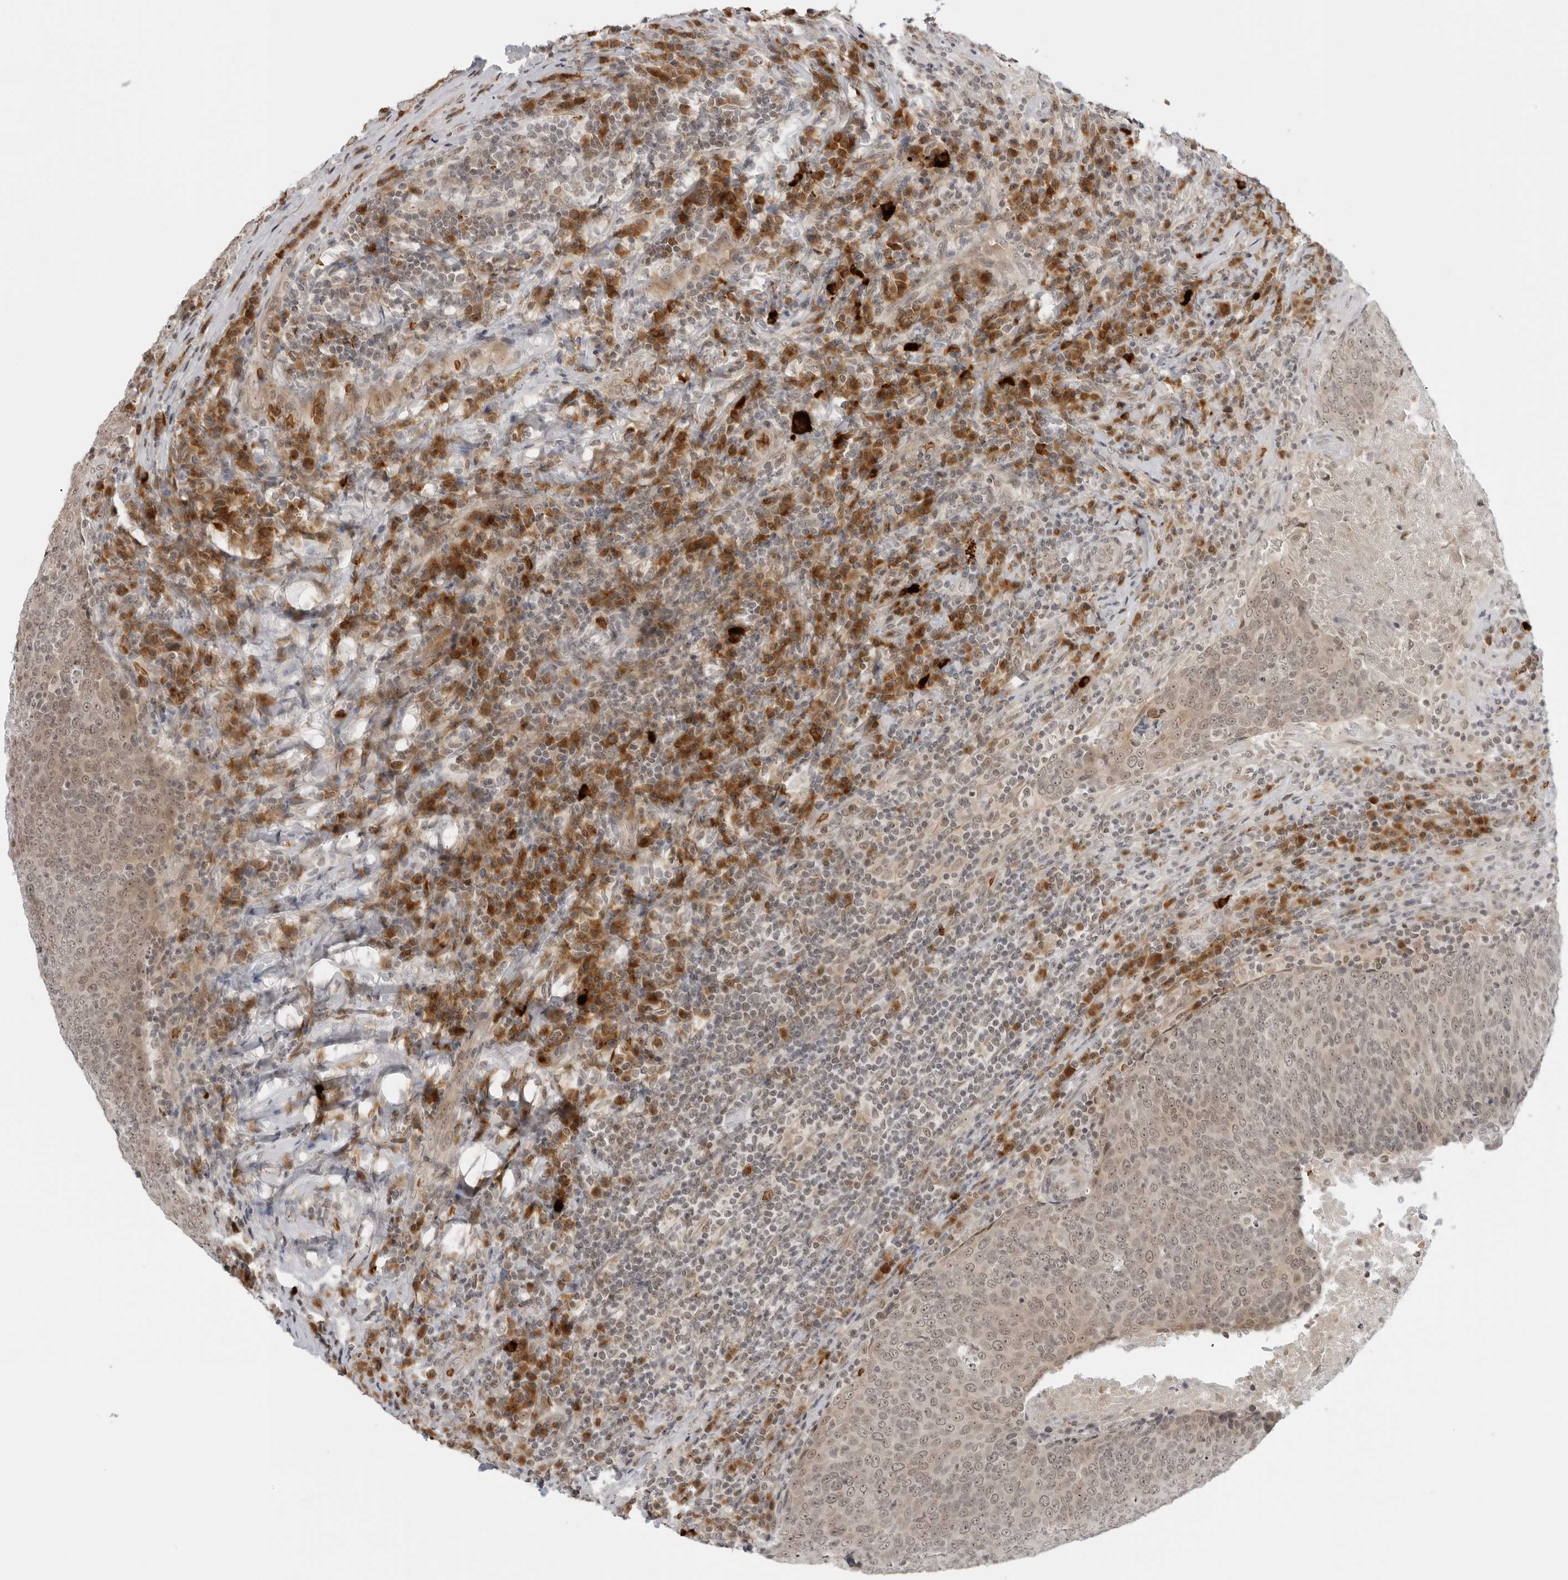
{"staining": {"intensity": "weak", "quantity": ">75%", "location": "cytoplasmic/membranous,nuclear"}, "tissue": "head and neck cancer", "cell_type": "Tumor cells", "image_type": "cancer", "snomed": [{"axis": "morphology", "description": "Squamous cell carcinoma, NOS"}, {"axis": "morphology", "description": "Squamous cell carcinoma, metastatic, NOS"}, {"axis": "topography", "description": "Lymph node"}, {"axis": "topography", "description": "Head-Neck"}], "caption": "Immunohistochemistry (IHC) of human squamous cell carcinoma (head and neck) reveals low levels of weak cytoplasmic/membranous and nuclear positivity in approximately >75% of tumor cells.", "gene": "SUGCT", "patient": {"sex": "male", "age": 62}}